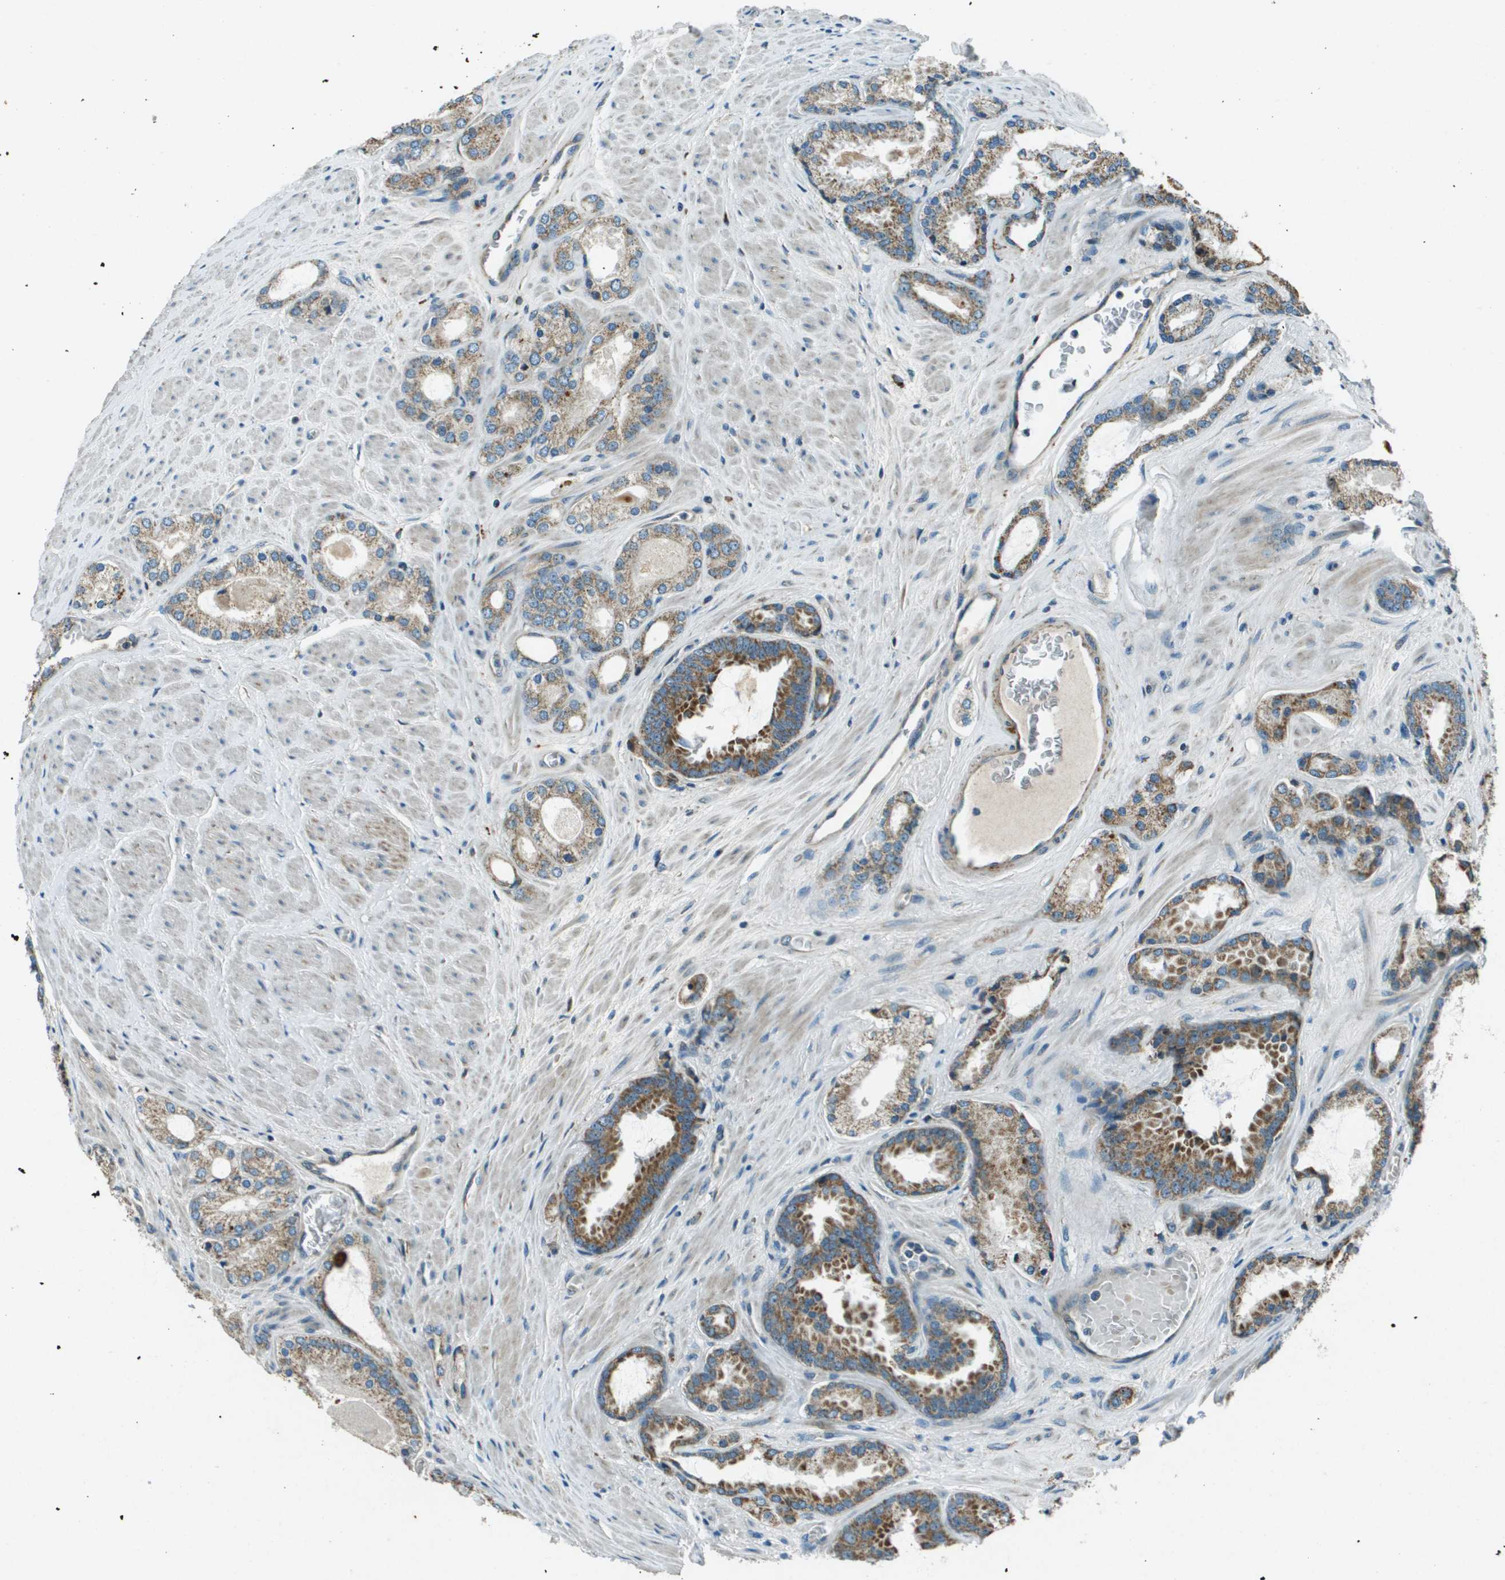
{"staining": {"intensity": "moderate", "quantity": ">75%", "location": "cytoplasmic/membranous"}, "tissue": "prostate cancer", "cell_type": "Tumor cells", "image_type": "cancer", "snomed": [{"axis": "morphology", "description": "Adenocarcinoma, High grade"}, {"axis": "topography", "description": "Prostate"}], "caption": "A brown stain shows moderate cytoplasmic/membranous expression of a protein in human prostate cancer tumor cells. Using DAB (brown) and hematoxylin (blue) stains, captured at high magnification using brightfield microscopy.", "gene": "MIGA1", "patient": {"sex": "male", "age": 65}}